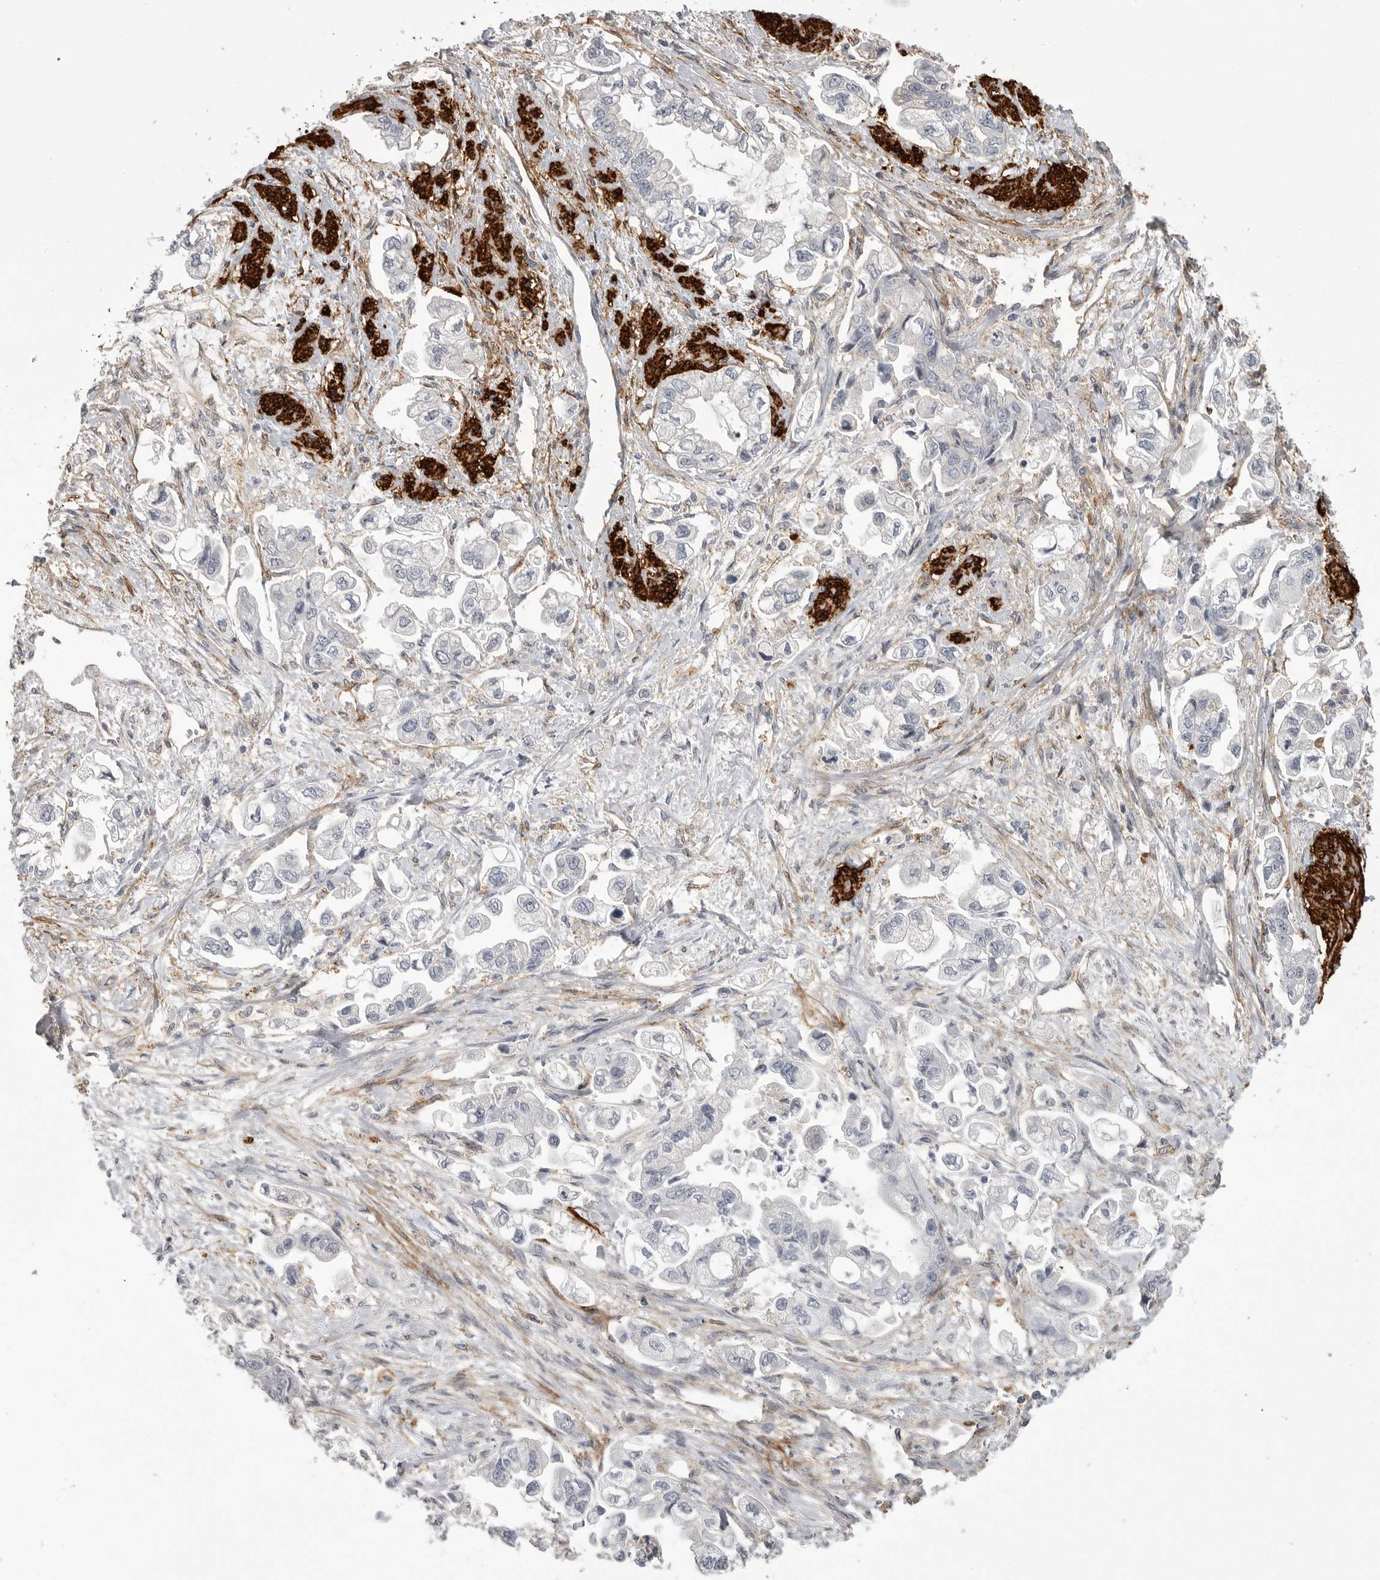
{"staining": {"intensity": "negative", "quantity": "none", "location": "none"}, "tissue": "stomach cancer", "cell_type": "Tumor cells", "image_type": "cancer", "snomed": [{"axis": "morphology", "description": "Adenocarcinoma, NOS"}, {"axis": "topography", "description": "Stomach"}], "caption": "This is an immunohistochemistry image of human stomach cancer. There is no expression in tumor cells.", "gene": "AOC3", "patient": {"sex": "male", "age": 62}}